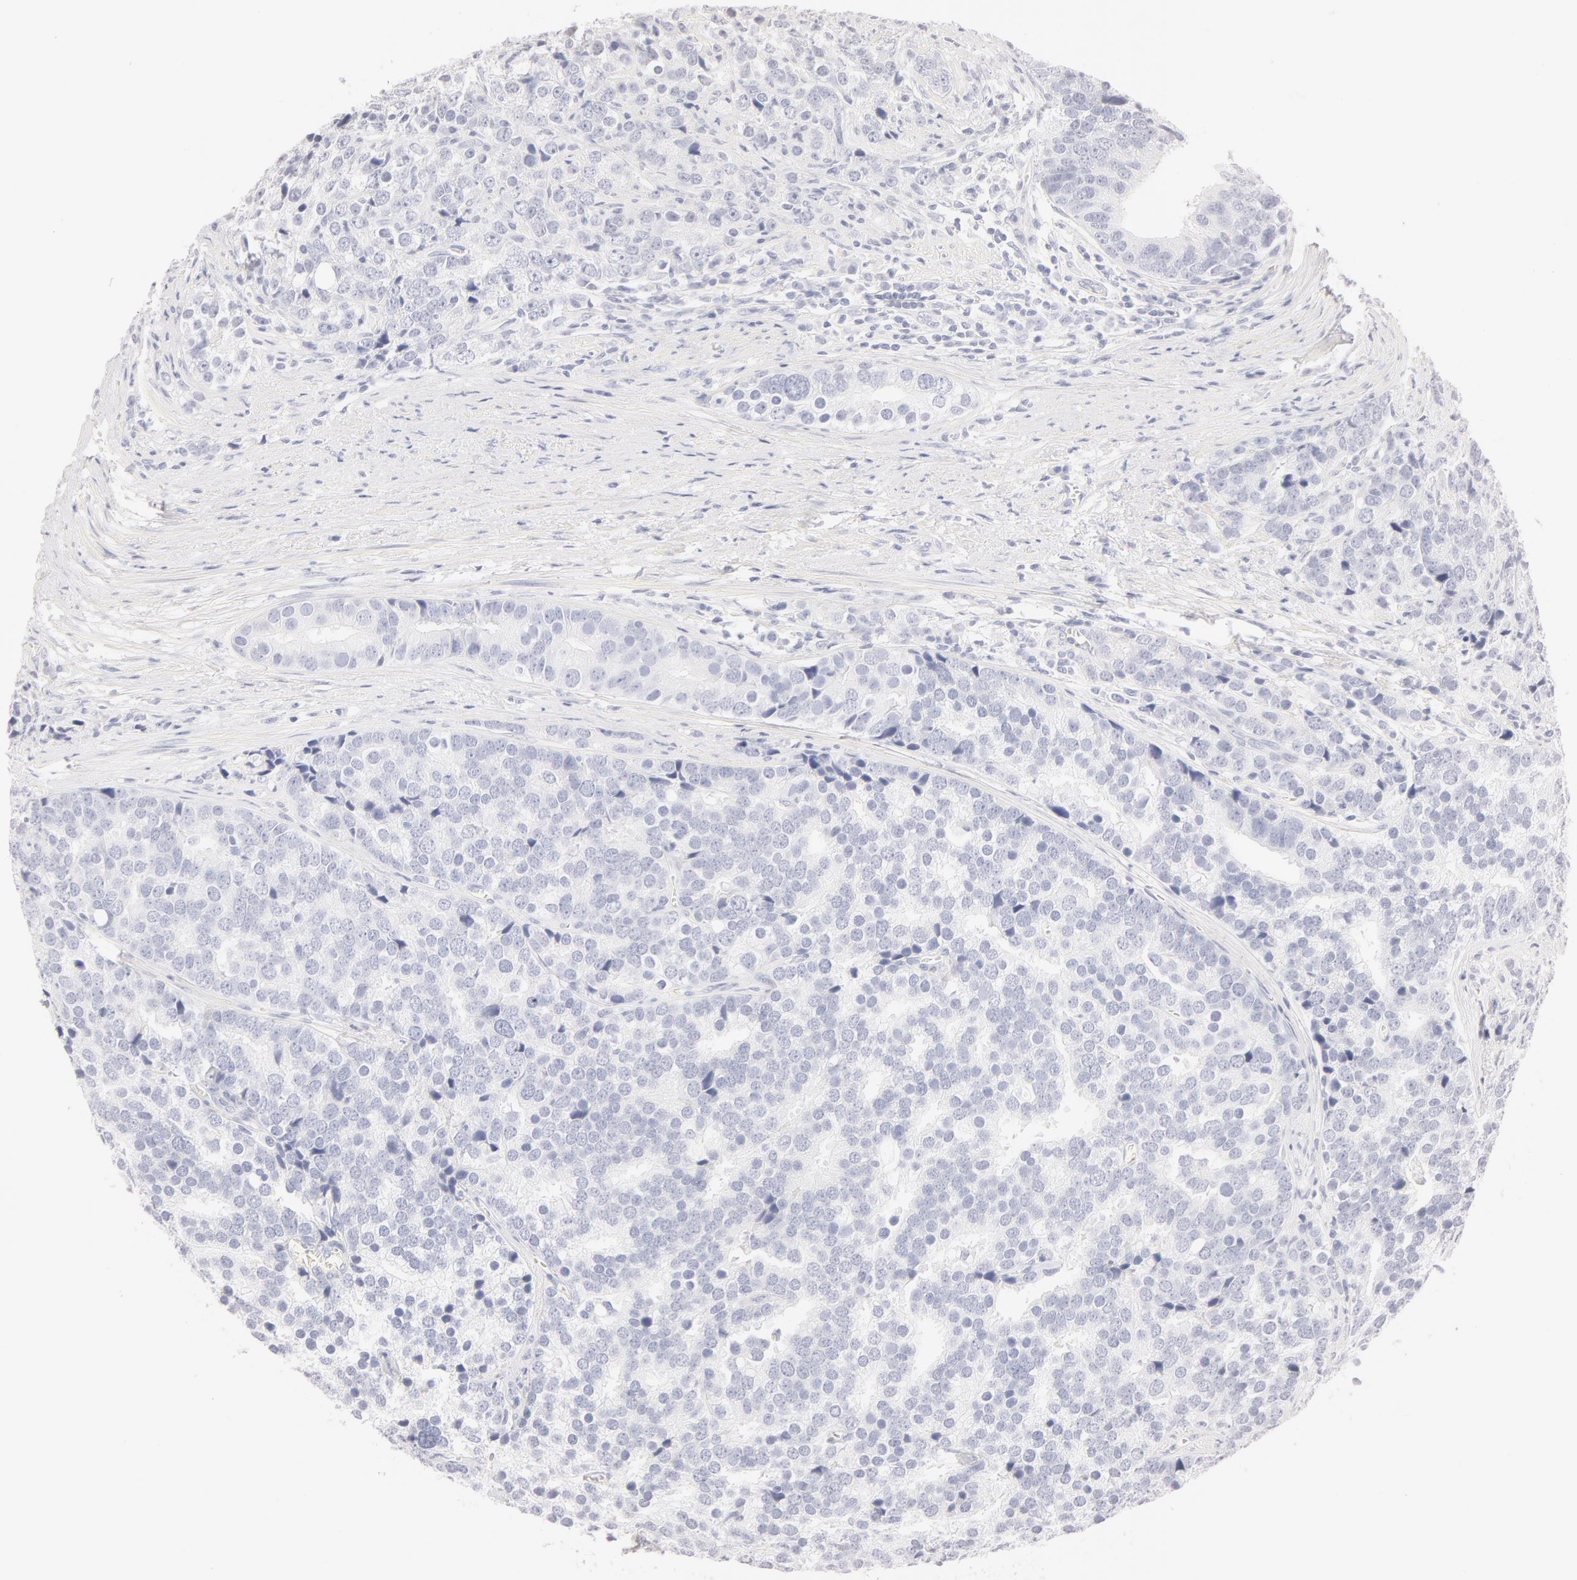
{"staining": {"intensity": "negative", "quantity": "none", "location": "none"}, "tissue": "prostate cancer", "cell_type": "Tumor cells", "image_type": "cancer", "snomed": [{"axis": "morphology", "description": "Adenocarcinoma, High grade"}, {"axis": "topography", "description": "Prostate"}], "caption": "Tumor cells show no significant staining in adenocarcinoma (high-grade) (prostate). (Immunohistochemistry (ihc), brightfield microscopy, high magnification).", "gene": "LGALS7B", "patient": {"sex": "male", "age": 71}}